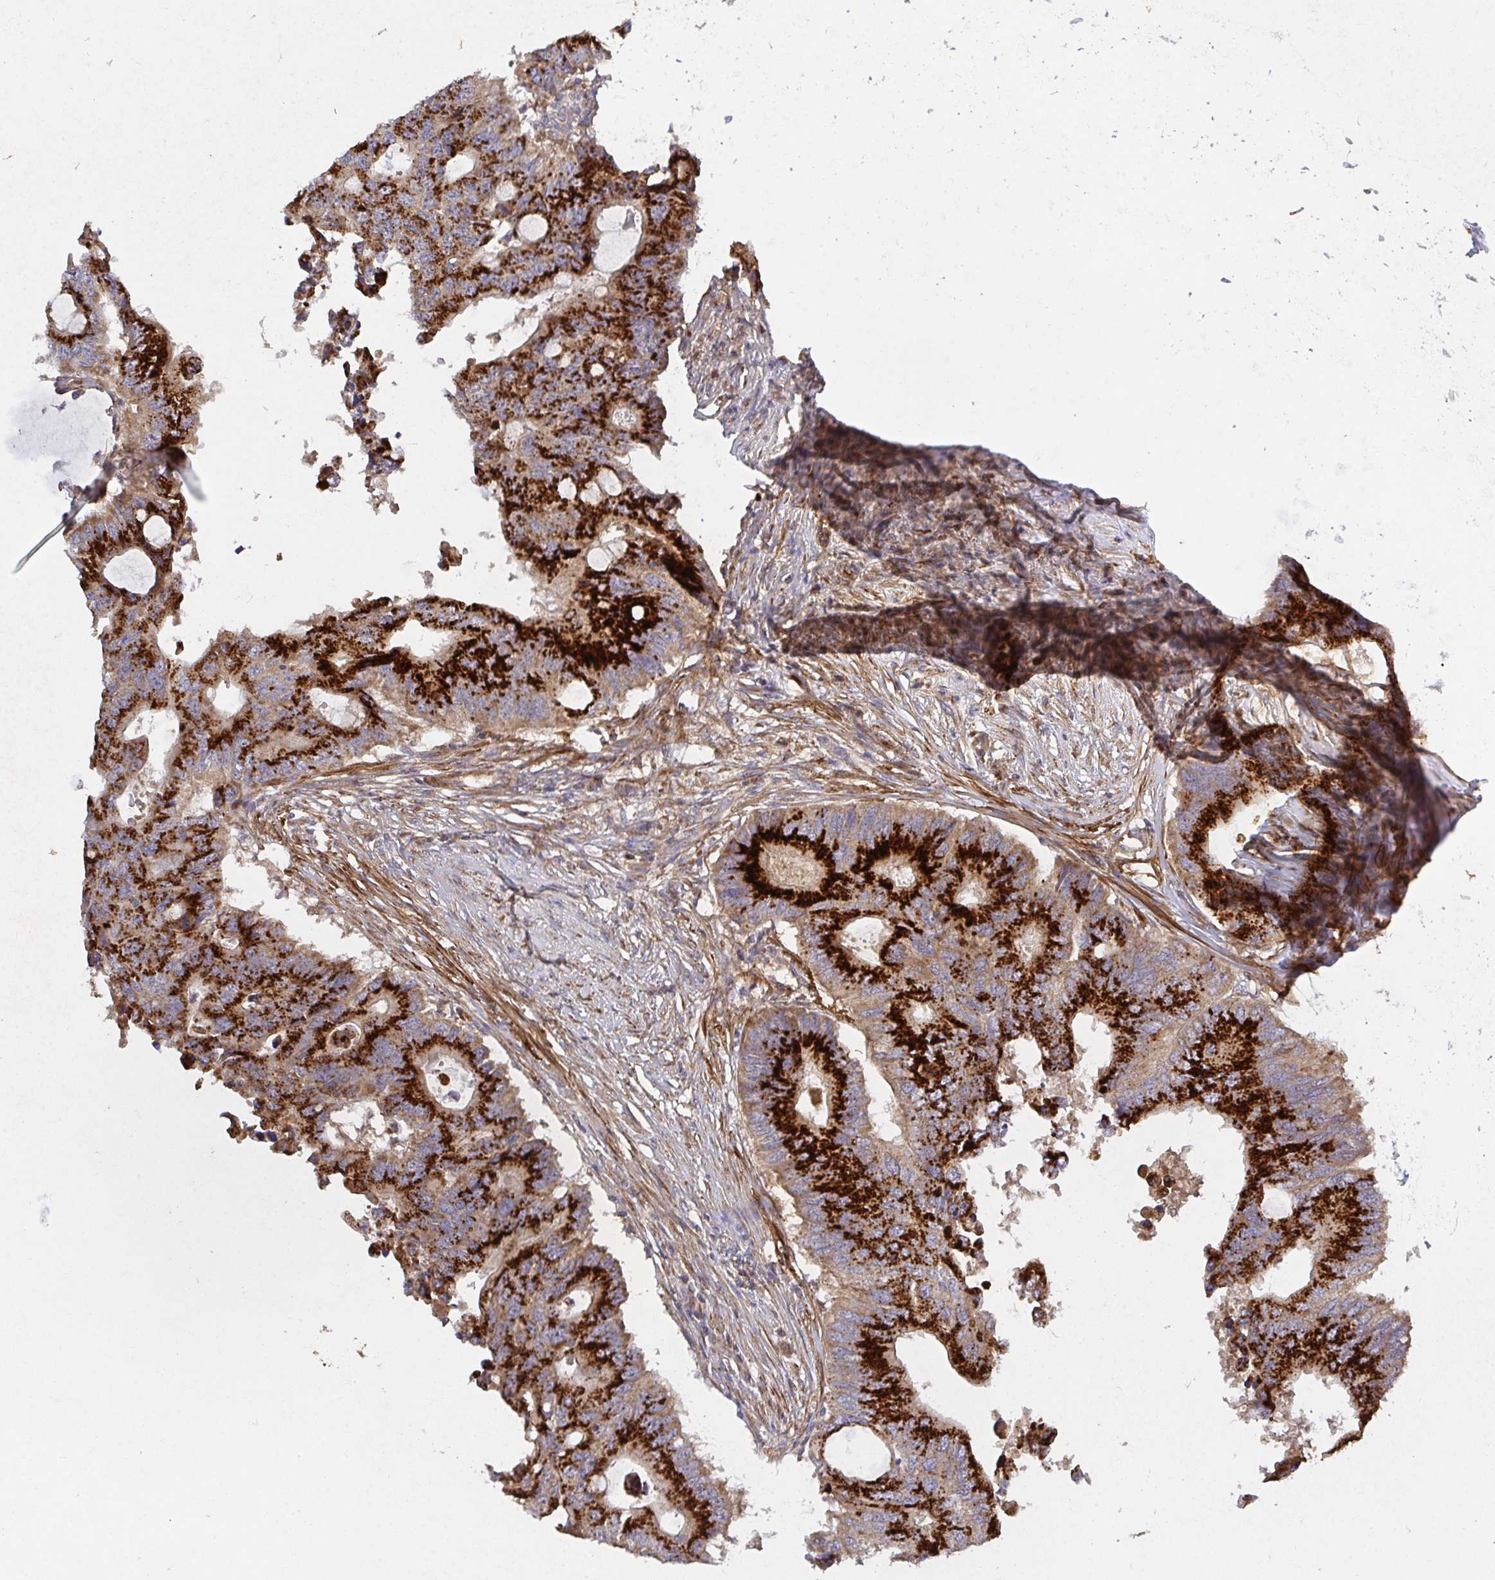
{"staining": {"intensity": "strong", "quantity": ">75%", "location": "cytoplasmic/membranous"}, "tissue": "colorectal cancer", "cell_type": "Tumor cells", "image_type": "cancer", "snomed": [{"axis": "morphology", "description": "Adenocarcinoma, NOS"}, {"axis": "topography", "description": "Colon"}], "caption": "Approximately >75% of tumor cells in colorectal adenocarcinoma demonstrate strong cytoplasmic/membranous protein staining as visualized by brown immunohistochemical staining.", "gene": "TM9SF4", "patient": {"sex": "male", "age": 71}}